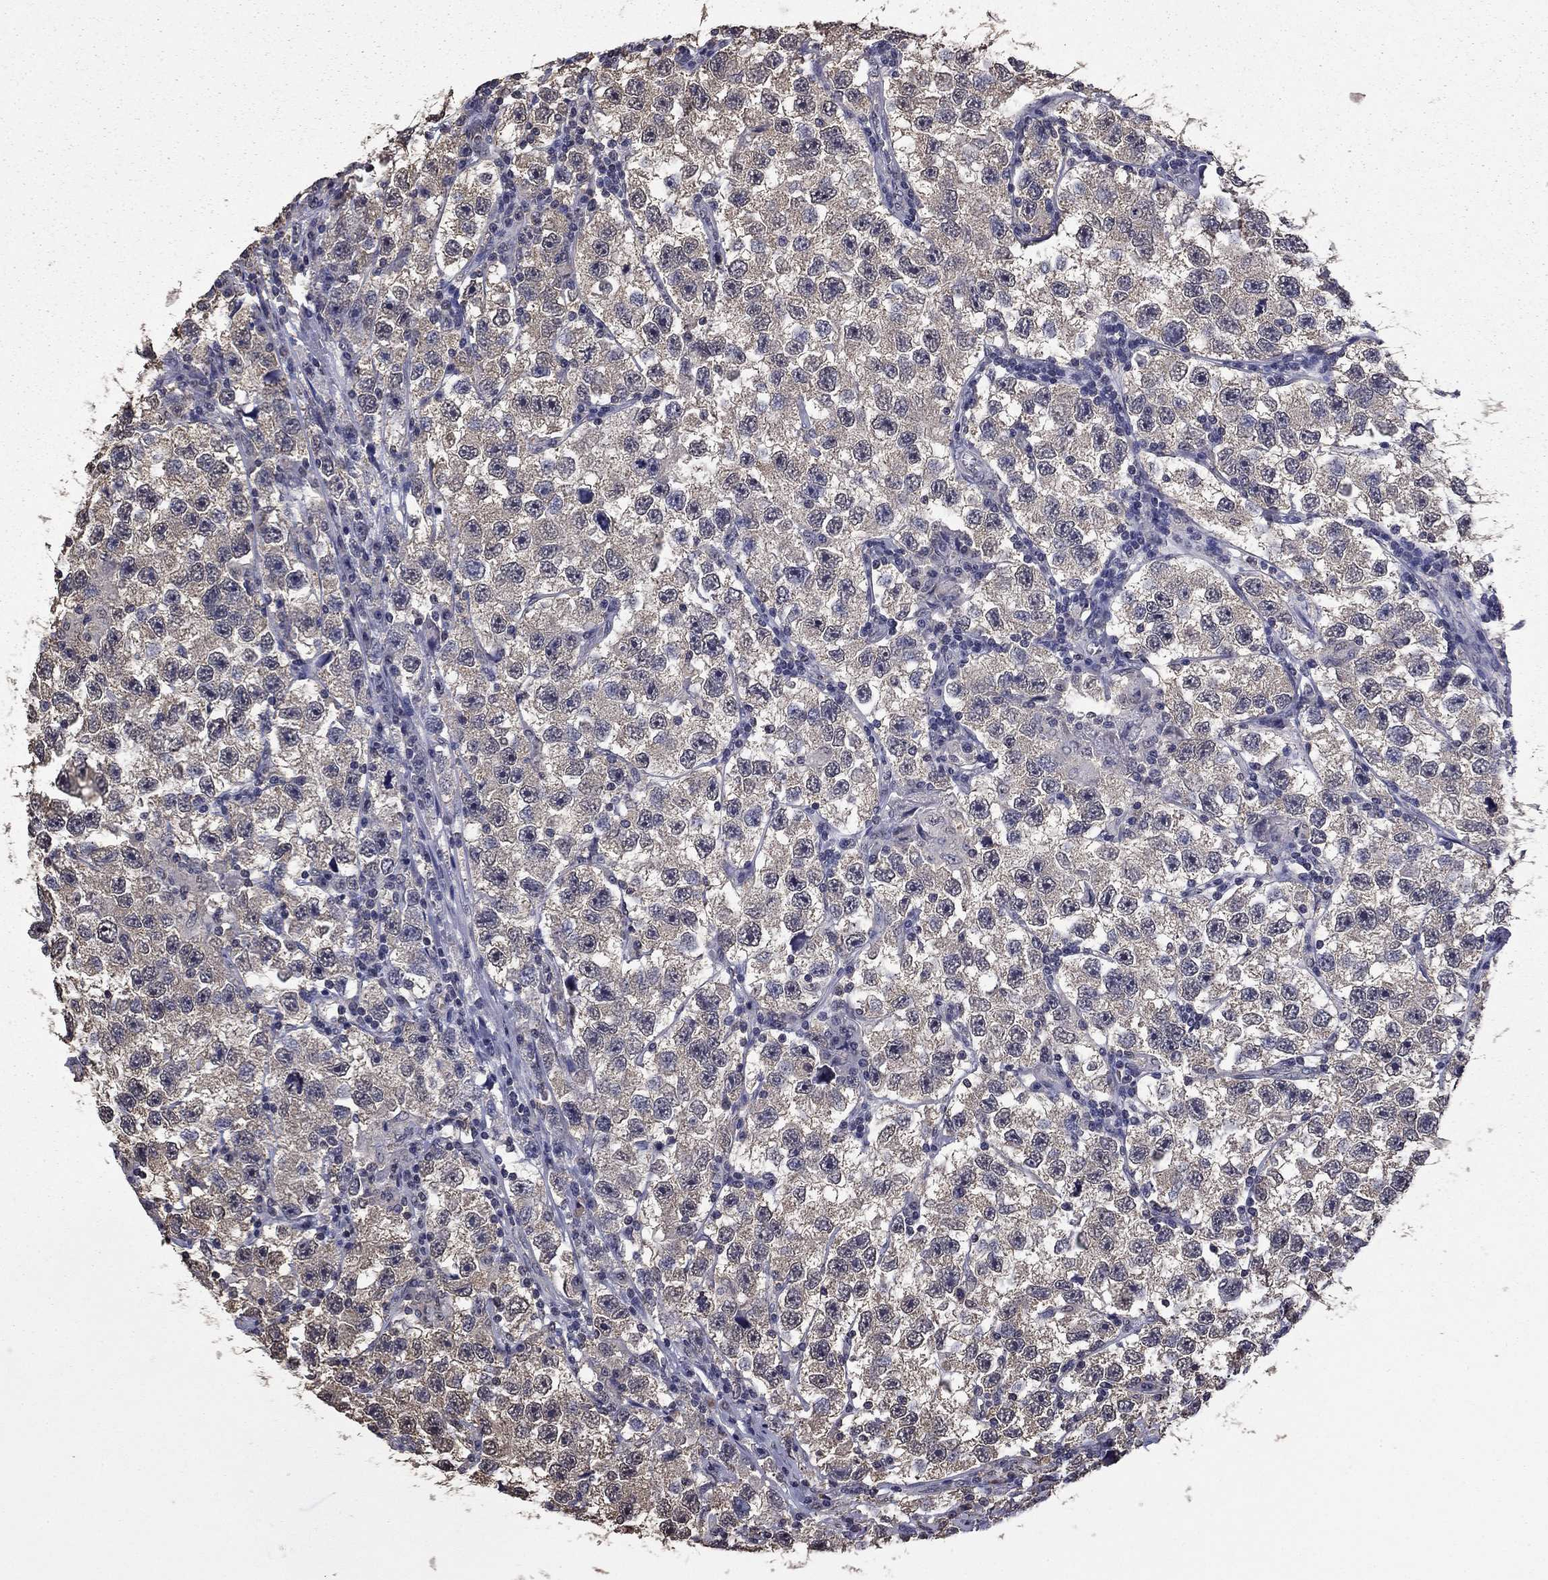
{"staining": {"intensity": "negative", "quantity": "none", "location": "none"}, "tissue": "testis cancer", "cell_type": "Tumor cells", "image_type": "cancer", "snomed": [{"axis": "morphology", "description": "Seminoma, NOS"}, {"axis": "topography", "description": "Testis"}], "caption": "The histopathology image shows no significant expression in tumor cells of testis cancer. (Brightfield microscopy of DAB (3,3'-diaminobenzidine) immunohistochemistry at high magnification).", "gene": "MFAP3L", "patient": {"sex": "male", "age": 26}}